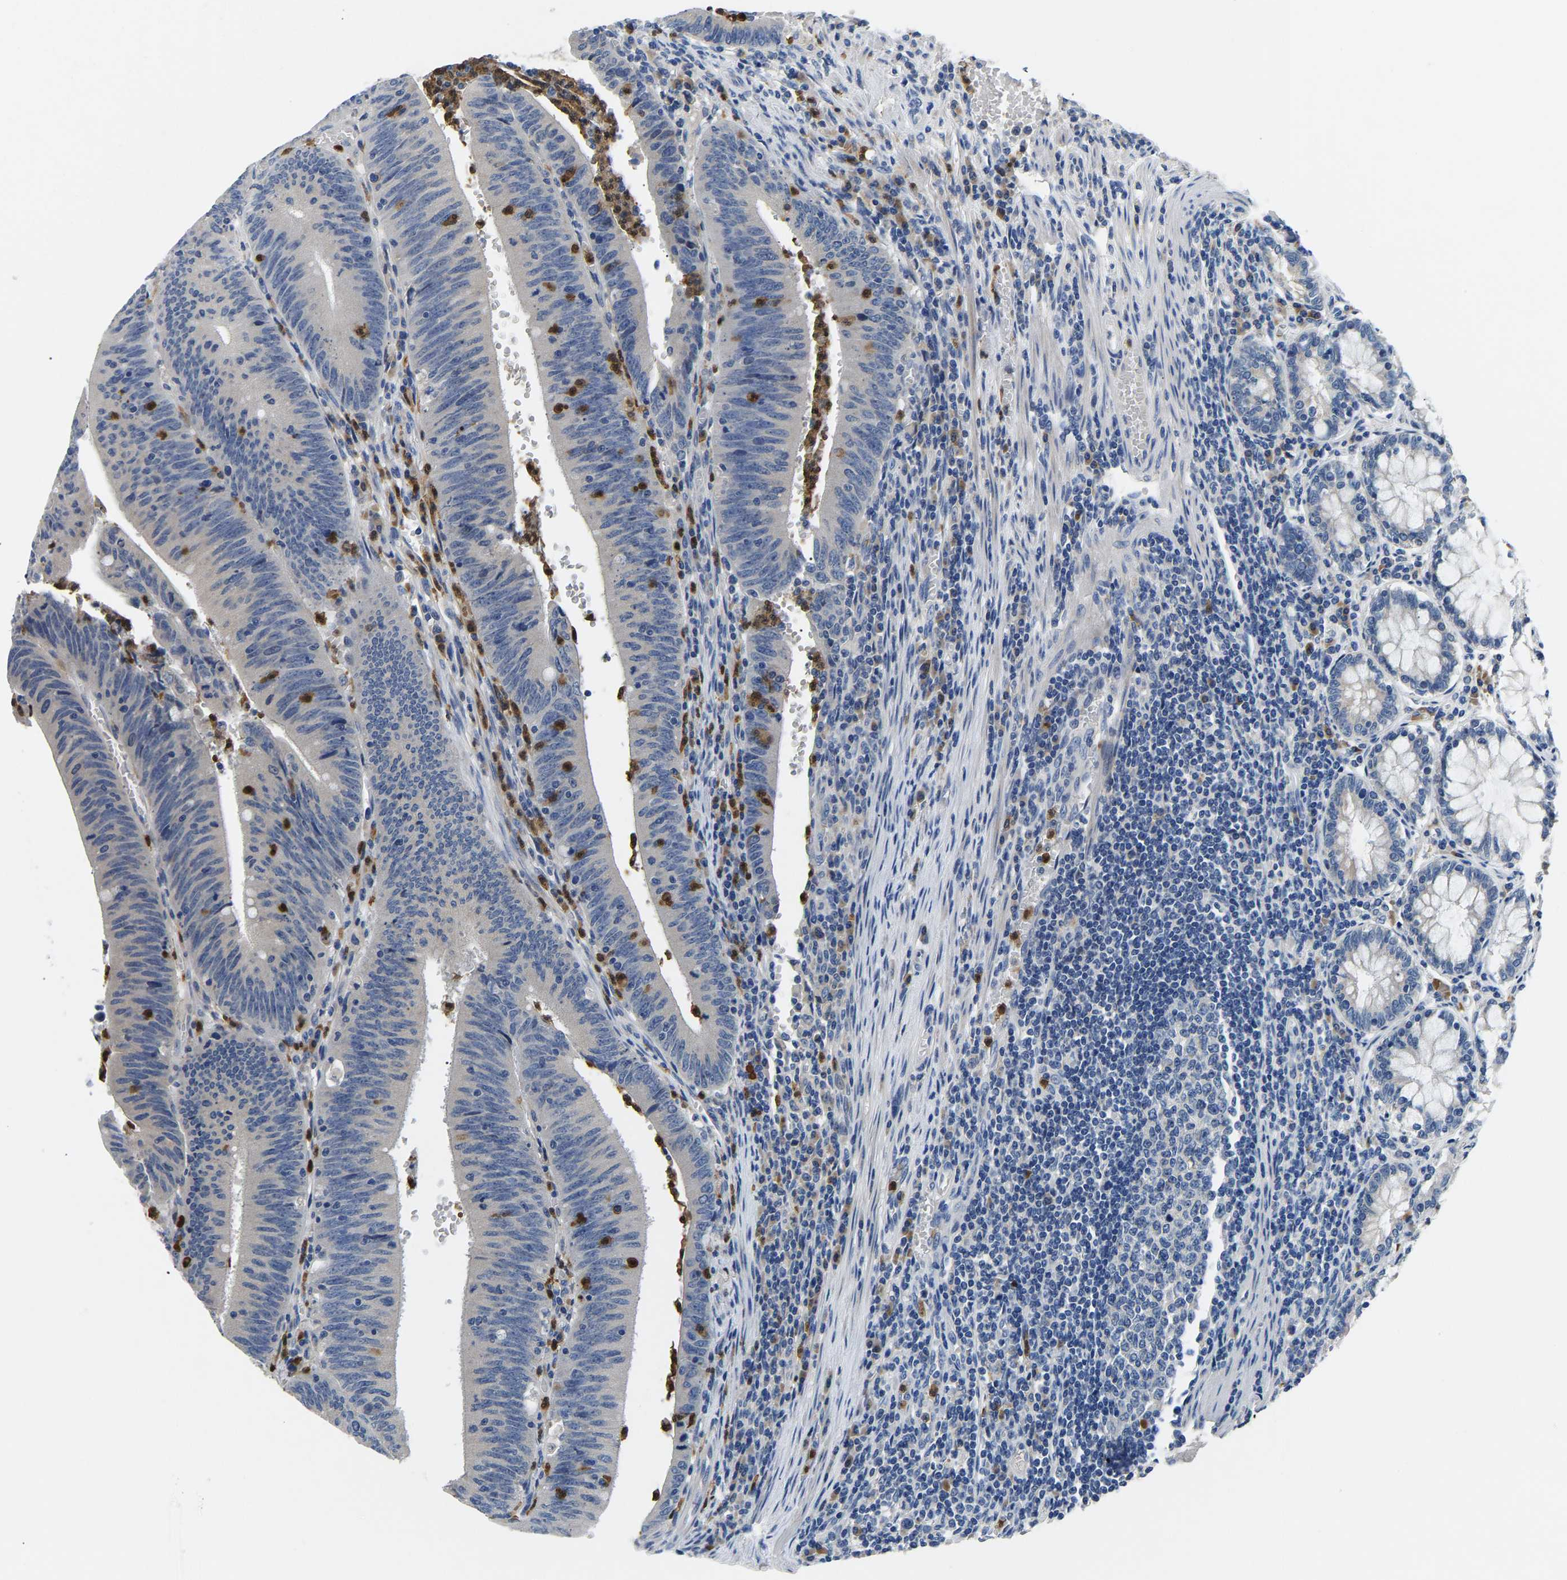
{"staining": {"intensity": "negative", "quantity": "none", "location": "none"}, "tissue": "colorectal cancer", "cell_type": "Tumor cells", "image_type": "cancer", "snomed": [{"axis": "morphology", "description": "Normal tissue, NOS"}, {"axis": "morphology", "description": "Adenocarcinoma, NOS"}, {"axis": "topography", "description": "Rectum"}], "caption": "DAB (3,3'-diaminobenzidine) immunohistochemical staining of human colorectal cancer exhibits no significant staining in tumor cells. Brightfield microscopy of immunohistochemistry stained with DAB (brown) and hematoxylin (blue), captured at high magnification.", "gene": "TOR1B", "patient": {"sex": "female", "age": 66}}